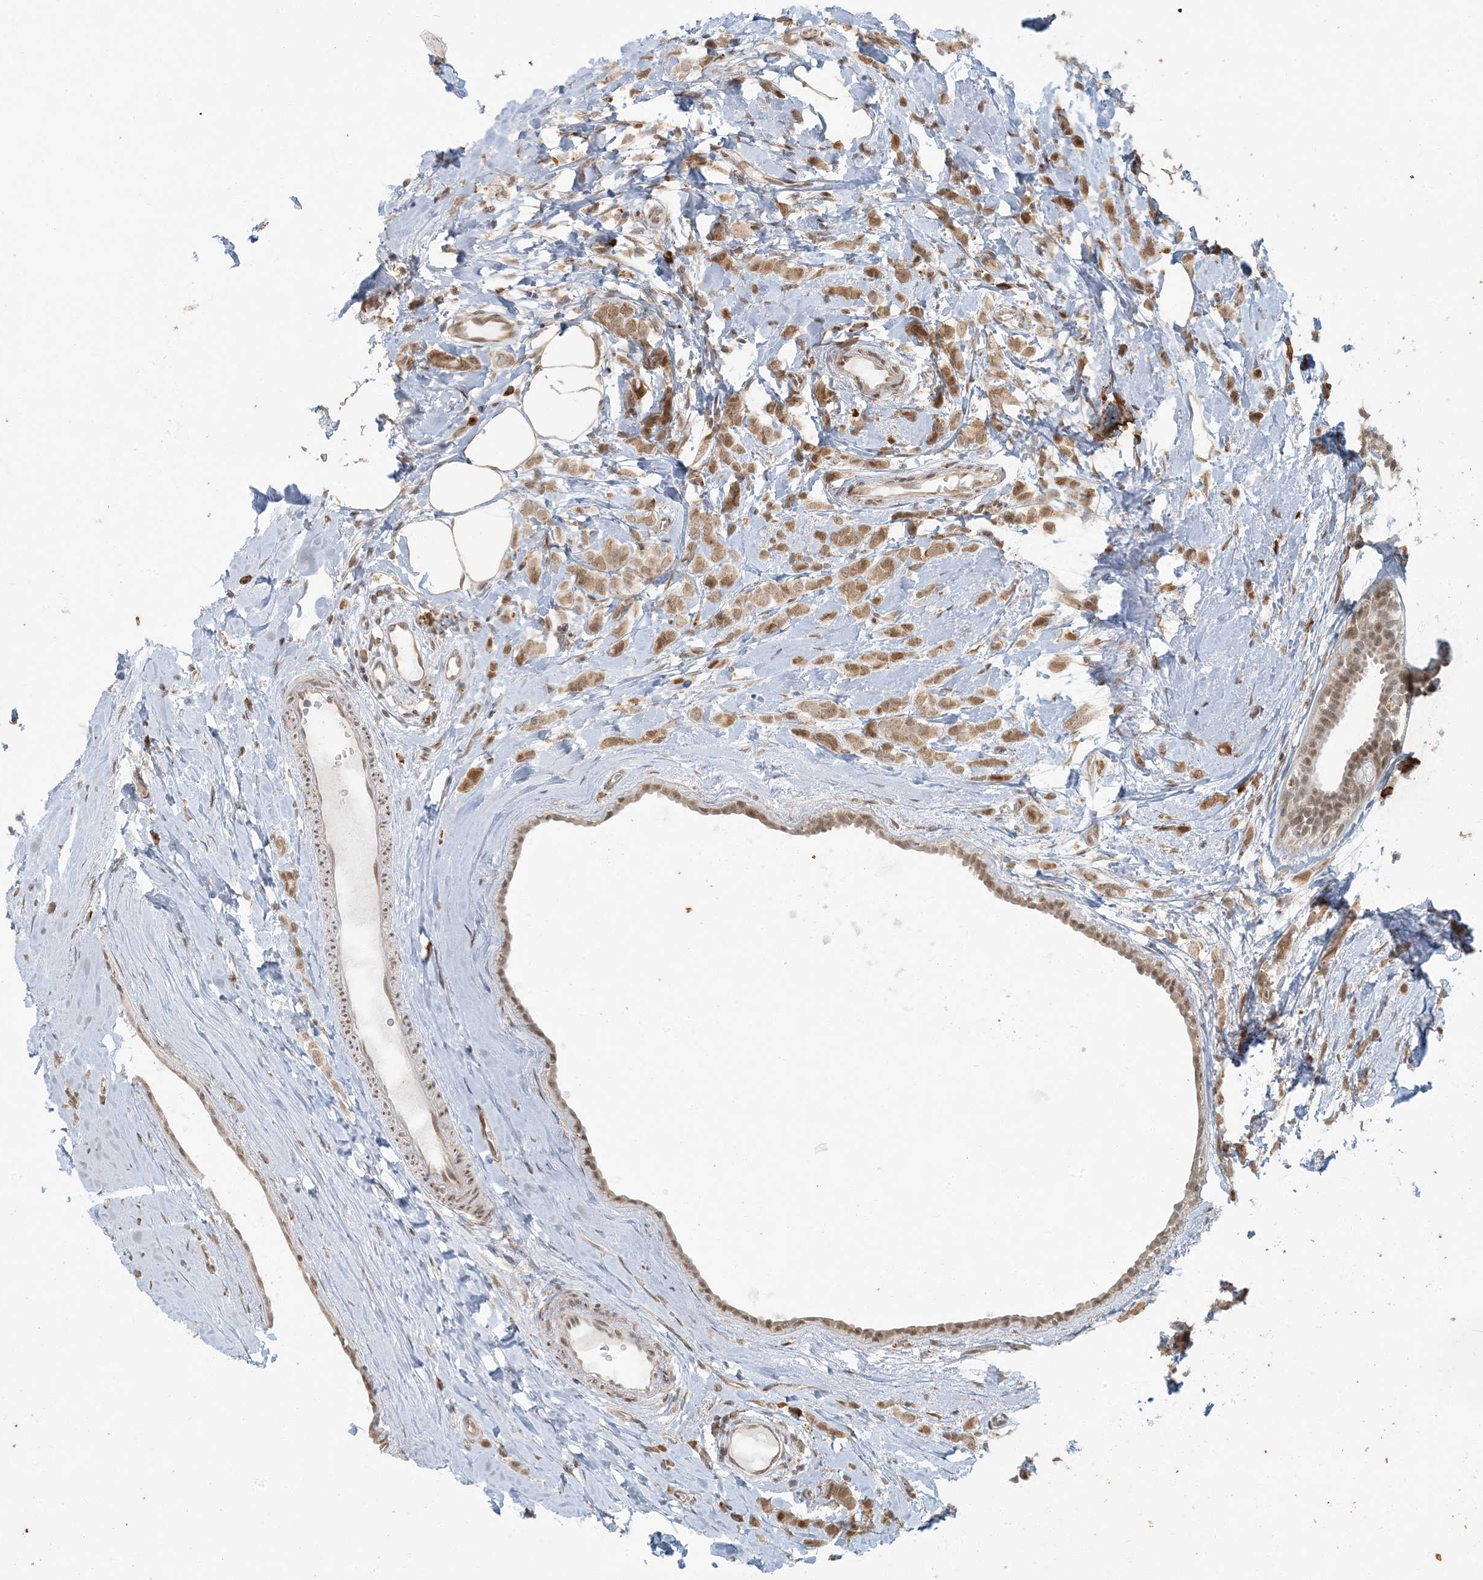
{"staining": {"intensity": "moderate", "quantity": ">75%", "location": "cytoplasmic/membranous,nuclear"}, "tissue": "breast cancer", "cell_type": "Tumor cells", "image_type": "cancer", "snomed": [{"axis": "morphology", "description": "Lobular carcinoma"}, {"axis": "topography", "description": "Breast"}], "caption": "Breast cancer (lobular carcinoma) was stained to show a protein in brown. There is medium levels of moderate cytoplasmic/membranous and nuclear expression in about >75% of tumor cells.", "gene": "AK9", "patient": {"sex": "female", "age": 47}}